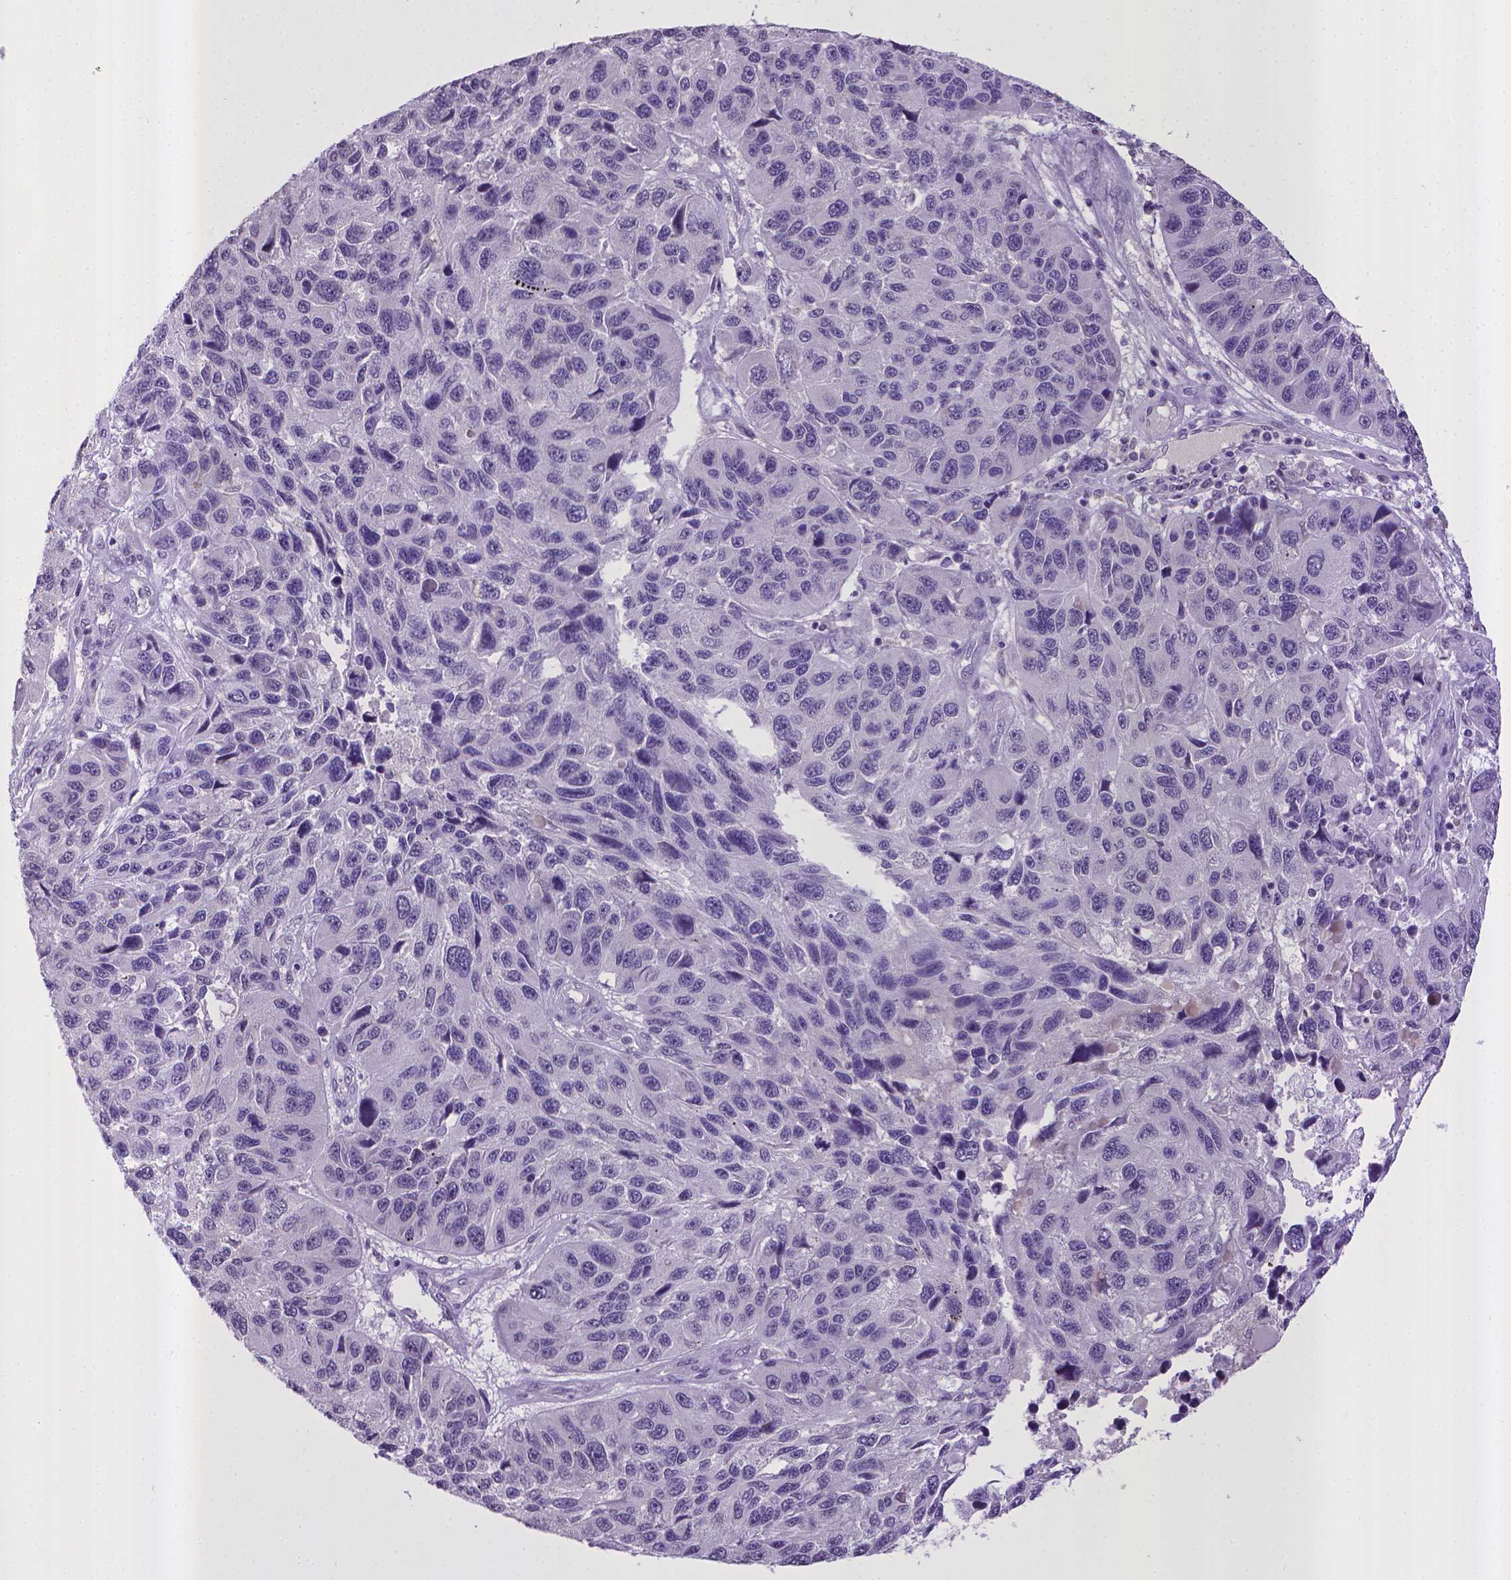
{"staining": {"intensity": "negative", "quantity": "none", "location": "none"}, "tissue": "melanoma", "cell_type": "Tumor cells", "image_type": "cancer", "snomed": [{"axis": "morphology", "description": "Malignant melanoma, NOS"}, {"axis": "topography", "description": "Skin"}], "caption": "Immunohistochemical staining of human malignant melanoma demonstrates no significant positivity in tumor cells.", "gene": "KMO", "patient": {"sex": "male", "age": 53}}